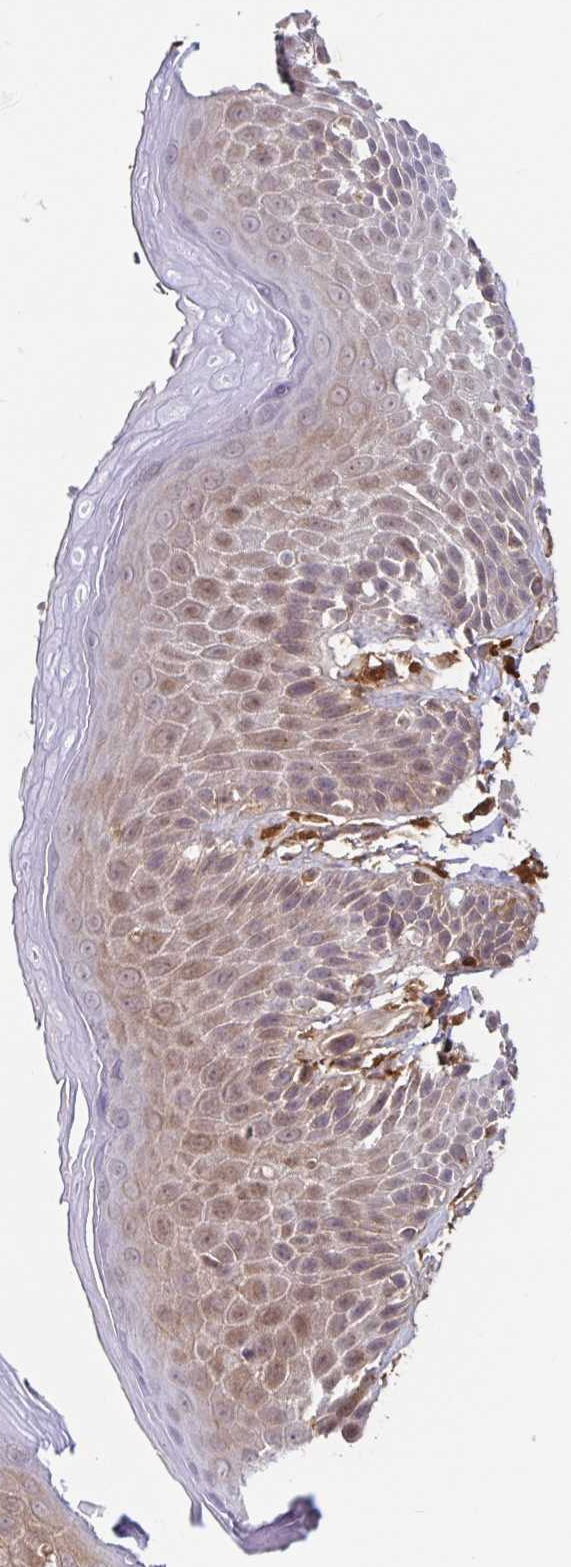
{"staining": {"intensity": "moderate", "quantity": ">75%", "location": "cytoplasmic/membranous,nuclear"}, "tissue": "skin", "cell_type": "Epidermal cells", "image_type": "normal", "snomed": [{"axis": "morphology", "description": "Normal tissue, NOS"}, {"axis": "topography", "description": "Peripheral nerve tissue"}], "caption": "The micrograph displays immunohistochemical staining of benign skin. There is moderate cytoplasmic/membranous,nuclear staining is identified in about >75% of epidermal cells. The protein of interest is shown in brown color, while the nuclei are stained blue.", "gene": "BLVRA", "patient": {"sex": "male", "age": 51}}